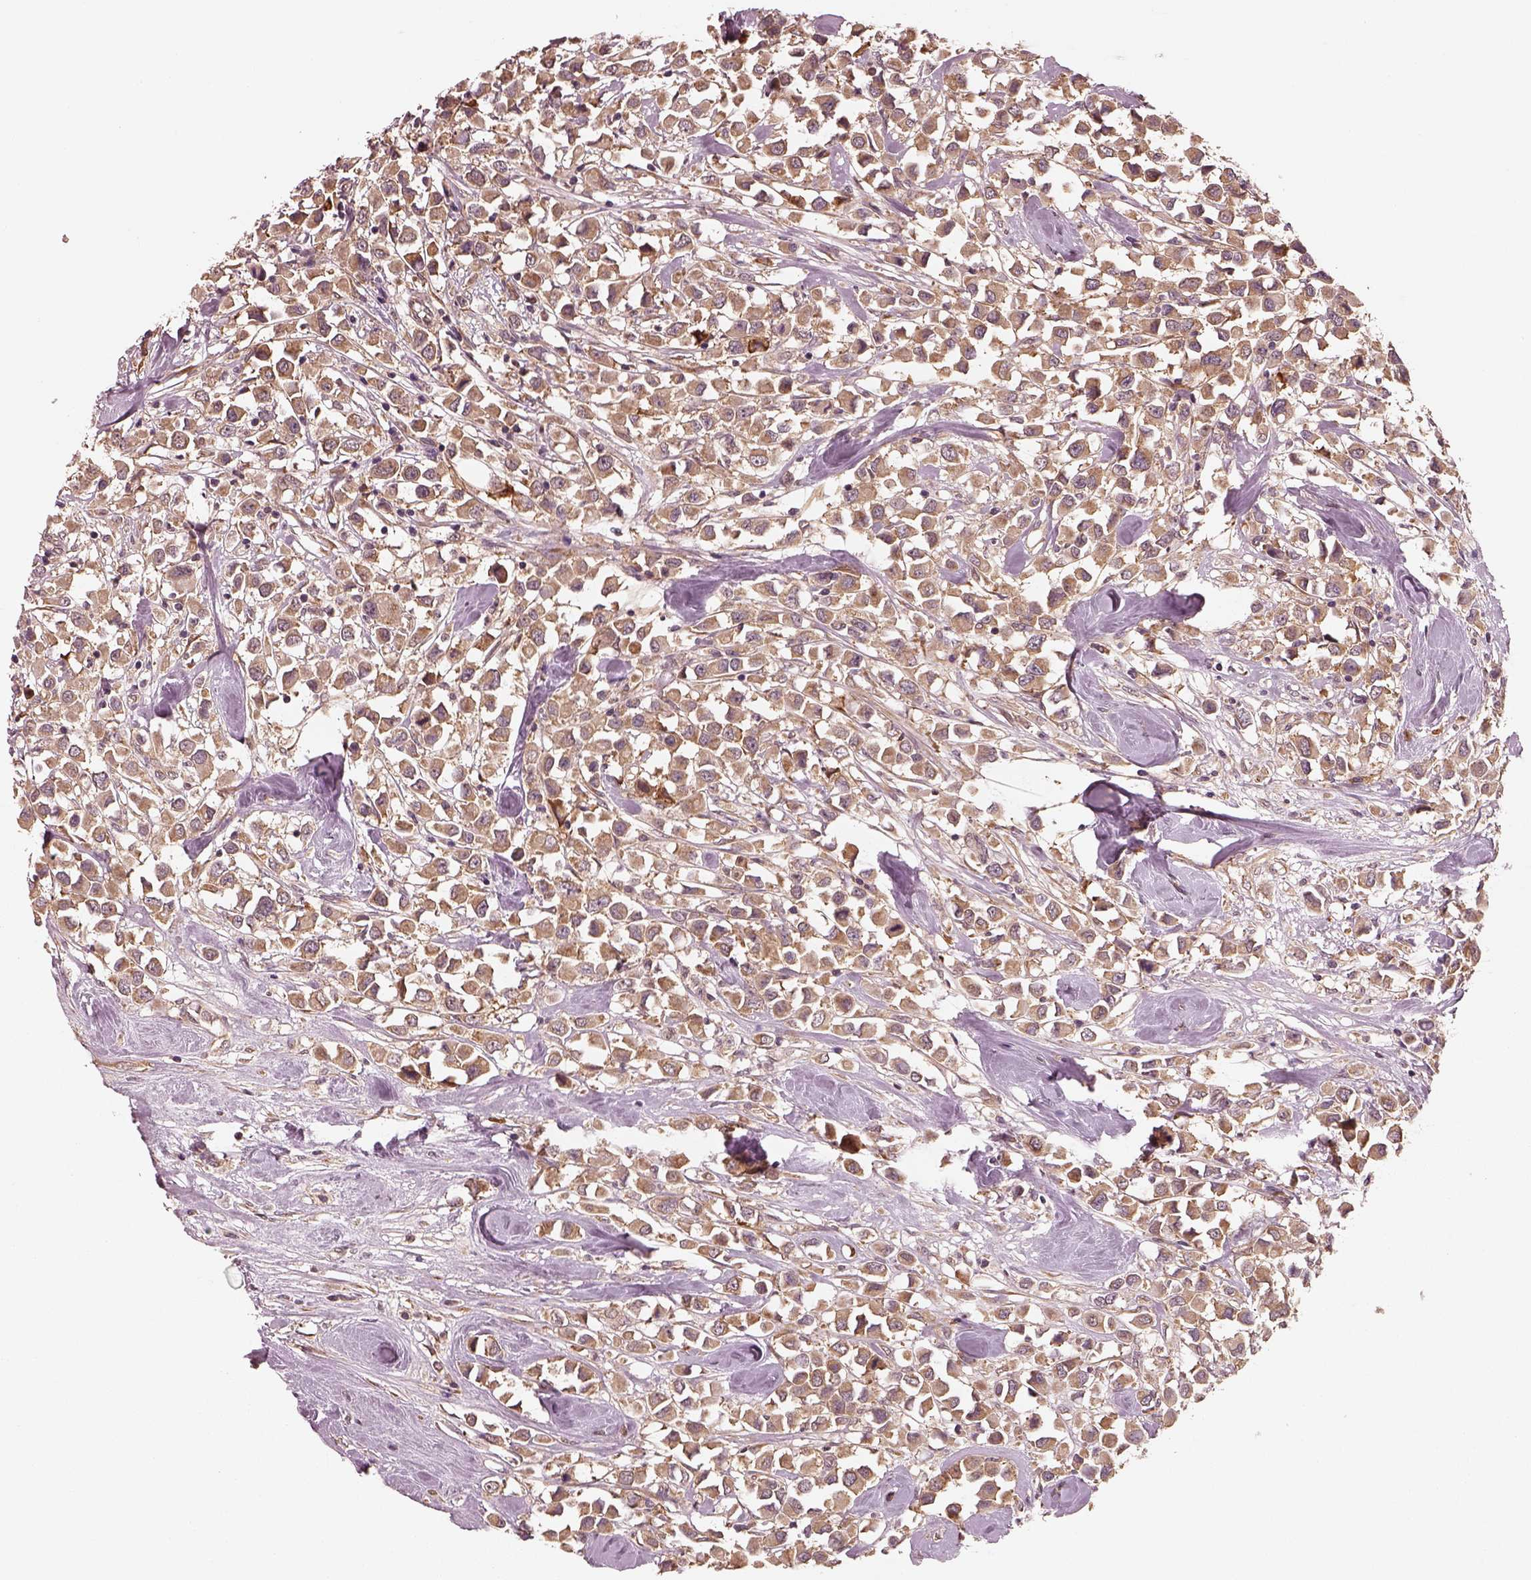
{"staining": {"intensity": "moderate", "quantity": ">75%", "location": "cytoplasmic/membranous"}, "tissue": "breast cancer", "cell_type": "Tumor cells", "image_type": "cancer", "snomed": [{"axis": "morphology", "description": "Duct carcinoma"}, {"axis": "topography", "description": "Breast"}], "caption": "This photomicrograph displays immunohistochemistry (IHC) staining of human invasive ductal carcinoma (breast), with medium moderate cytoplasmic/membranous positivity in approximately >75% of tumor cells.", "gene": "RPS5", "patient": {"sex": "female", "age": 61}}